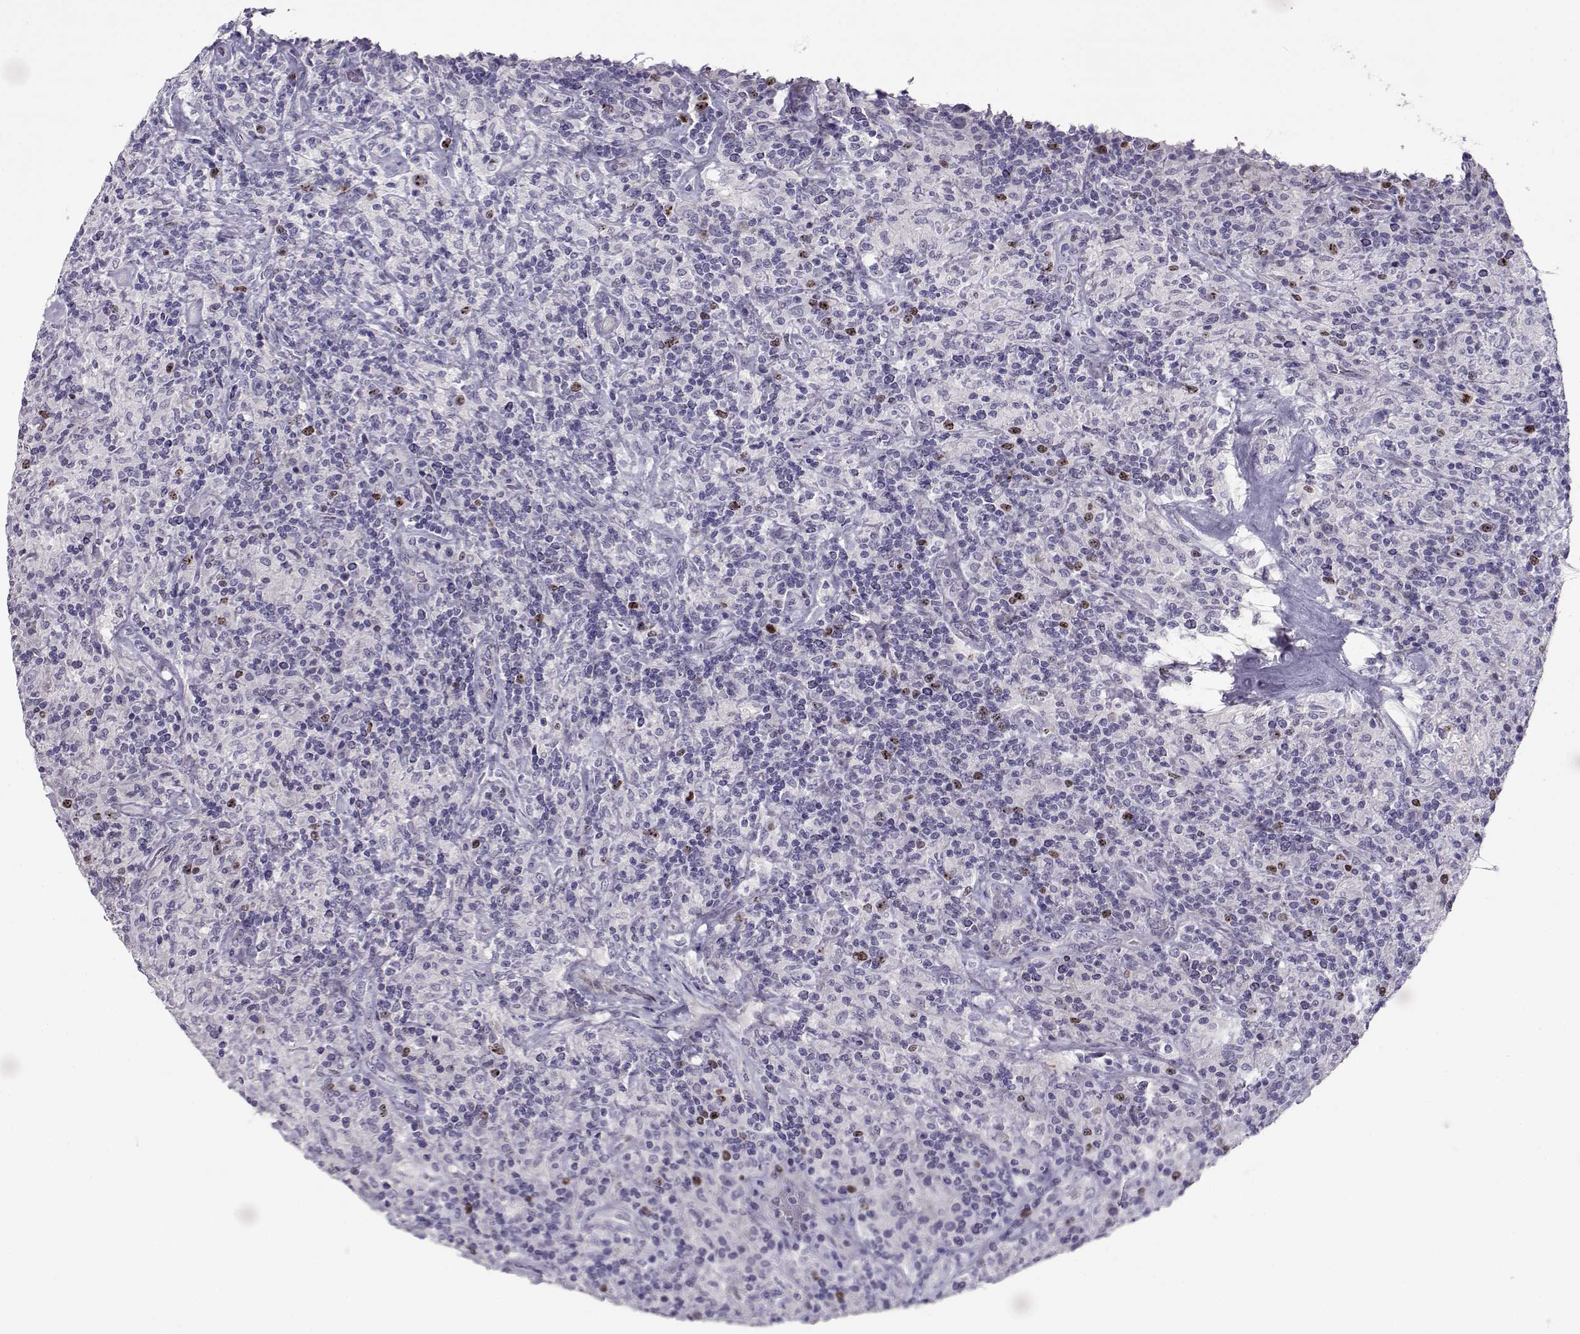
{"staining": {"intensity": "negative", "quantity": "none", "location": "none"}, "tissue": "lymphoma", "cell_type": "Tumor cells", "image_type": "cancer", "snomed": [{"axis": "morphology", "description": "Hodgkin's disease, NOS"}, {"axis": "topography", "description": "Lymph node"}], "caption": "Immunohistochemistry histopathology image of human Hodgkin's disease stained for a protein (brown), which exhibits no positivity in tumor cells.", "gene": "NPW", "patient": {"sex": "male", "age": 70}}